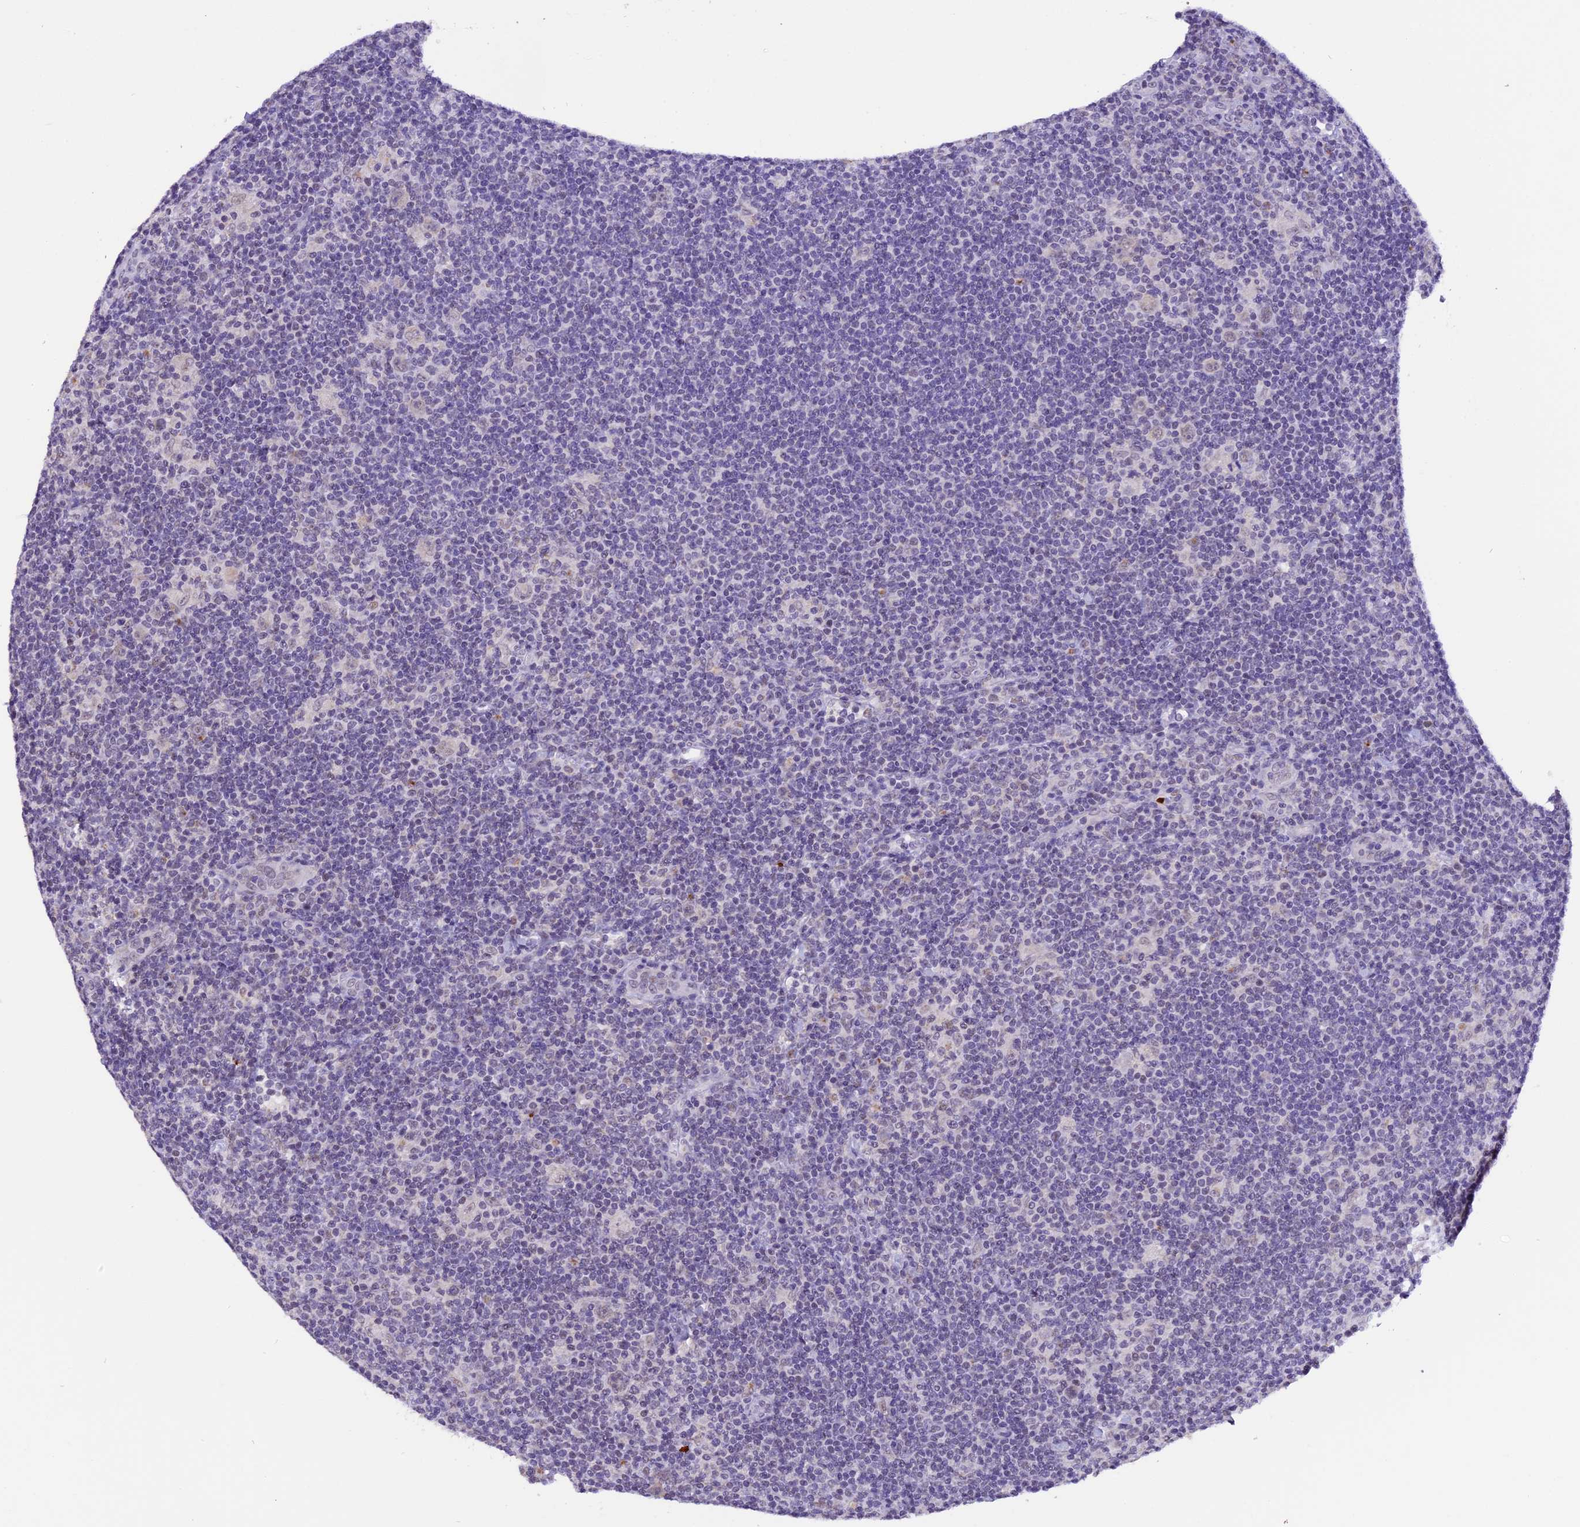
{"staining": {"intensity": "negative", "quantity": "none", "location": "none"}, "tissue": "lymphoma", "cell_type": "Tumor cells", "image_type": "cancer", "snomed": [{"axis": "morphology", "description": "Hodgkin's disease, NOS"}, {"axis": "topography", "description": "Lymph node"}], "caption": "Human Hodgkin's disease stained for a protein using immunohistochemistry displays no positivity in tumor cells.", "gene": "AHSP", "patient": {"sex": "female", "age": 57}}